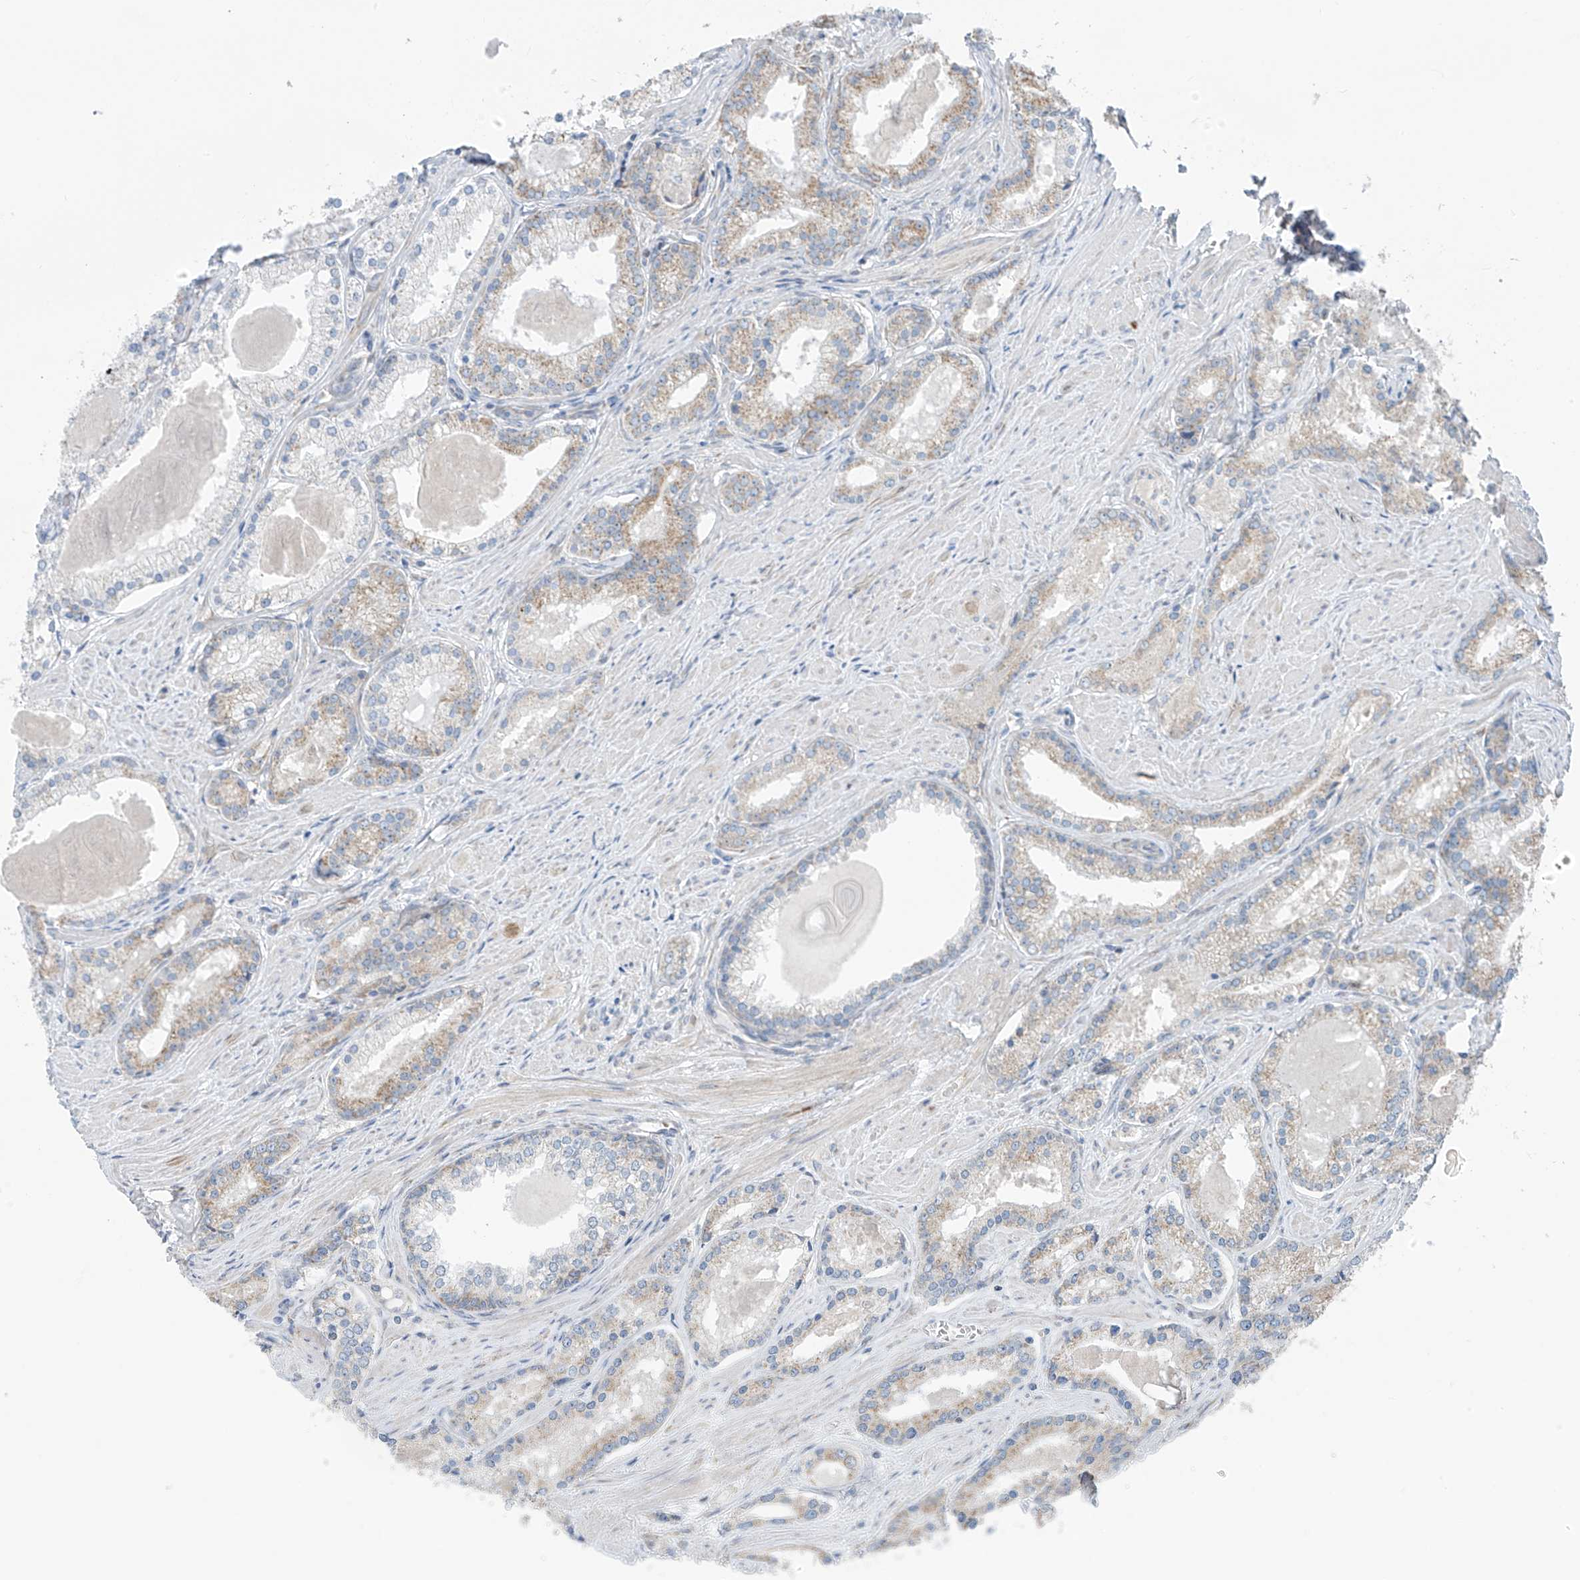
{"staining": {"intensity": "weak", "quantity": "25%-75%", "location": "cytoplasmic/membranous"}, "tissue": "prostate cancer", "cell_type": "Tumor cells", "image_type": "cancer", "snomed": [{"axis": "morphology", "description": "Adenocarcinoma, Low grade"}, {"axis": "topography", "description": "Prostate"}], "caption": "IHC micrograph of human prostate cancer stained for a protein (brown), which exhibits low levels of weak cytoplasmic/membranous staining in about 25%-75% of tumor cells.", "gene": "EOMES", "patient": {"sex": "male", "age": 54}}